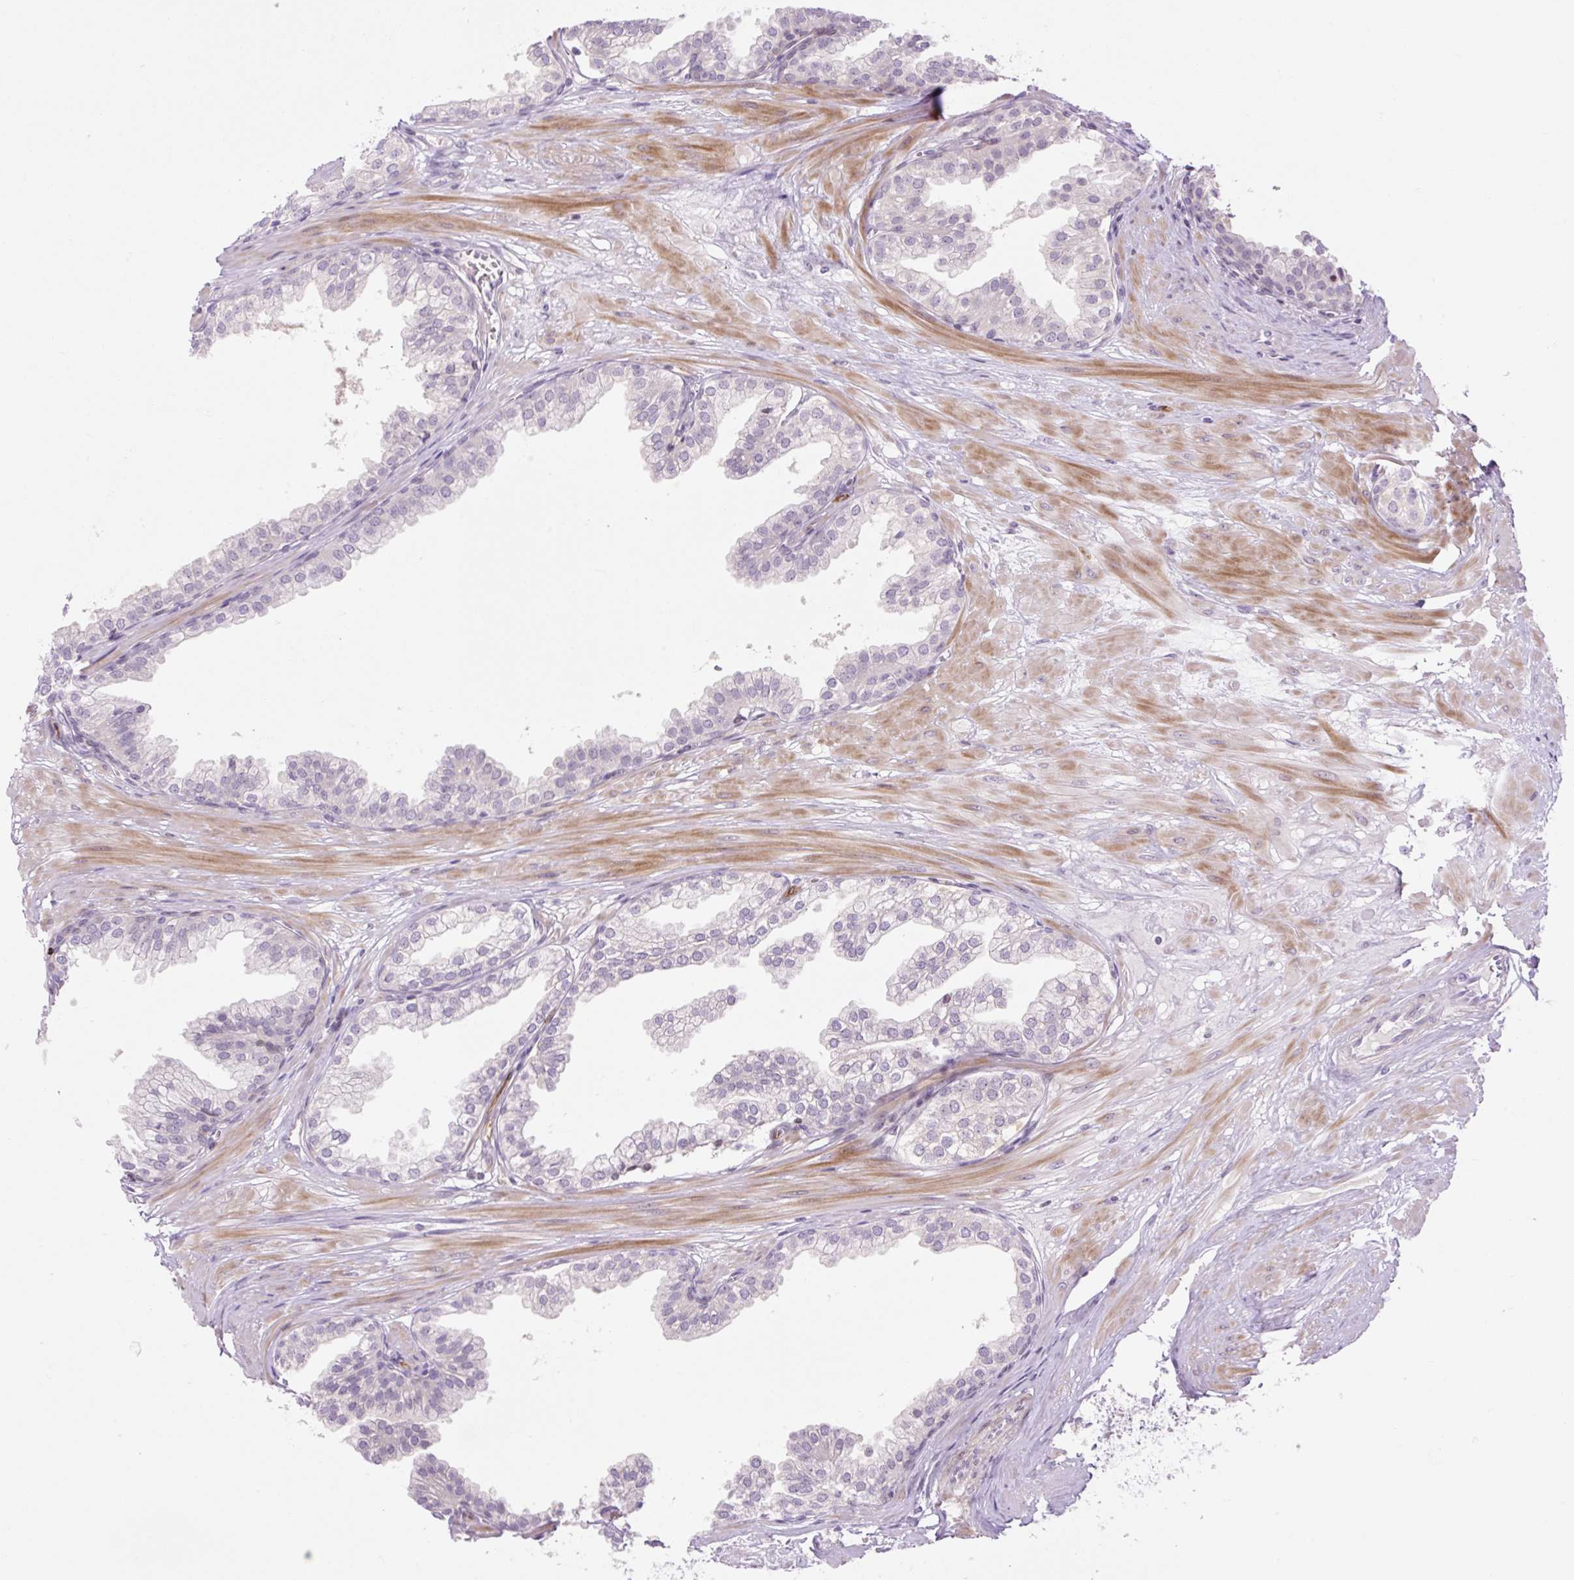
{"staining": {"intensity": "negative", "quantity": "none", "location": "none"}, "tissue": "prostate", "cell_type": "Glandular cells", "image_type": "normal", "snomed": [{"axis": "morphology", "description": "Normal tissue, NOS"}, {"axis": "topography", "description": "Prostate"}, {"axis": "topography", "description": "Peripheral nerve tissue"}], "caption": "An immunohistochemistry (IHC) micrograph of normal prostate is shown. There is no staining in glandular cells of prostate. (Stains: DAB (3,3'-diaminobenzidine) IHC with hematoxylin counter stain, Microscopy: brightfield microscopy at high magnification).", "gene": "ENSG00000268750", "patient": {"sex": "male", "age": 55}}